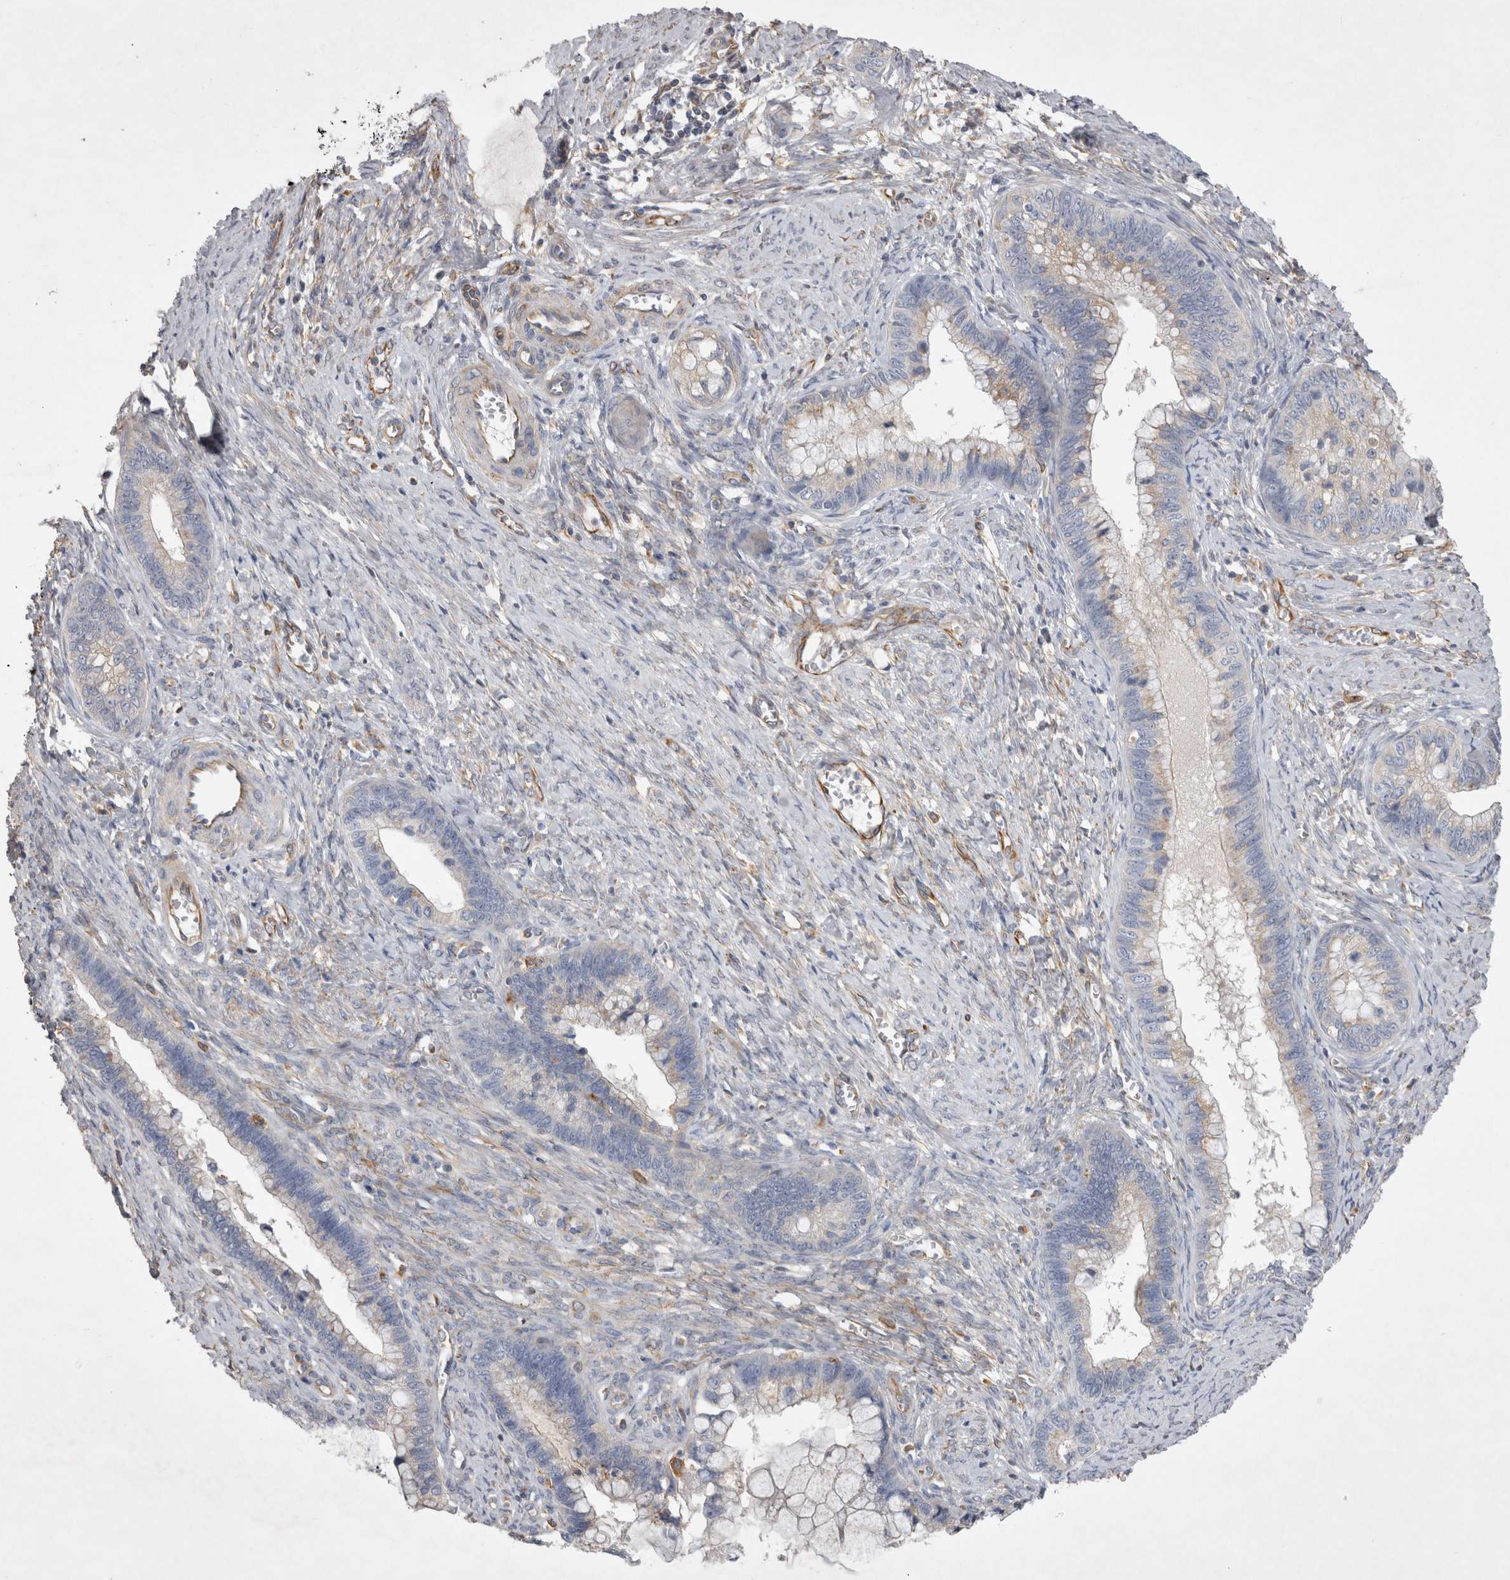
{"staining": {"intensity": "weak", "quantity": "<25%", "location": "cytoplasmic/membranous"}, "tissue": "cervical cancer", "cell_type": "Tumor cells", "image_type": "cancer", "snomed": [{"axis": "morphology", "description": "Adenocarcinoma, NOS"}, {"axis": "topography", "description": "Cervix"}], "caption": "Cervical adenocarcinoma was stained to show a protein in brown. There is no significant expression in tumor cells. (Stains: DAB (3,3'-diaminobenzidine) immunohistochemistry with hematoxylin counter stain, Microscopy: brightfield microscopy at high magnification).", "gene": "STRADB", "patient": {"sex": "female", "age": 44}}